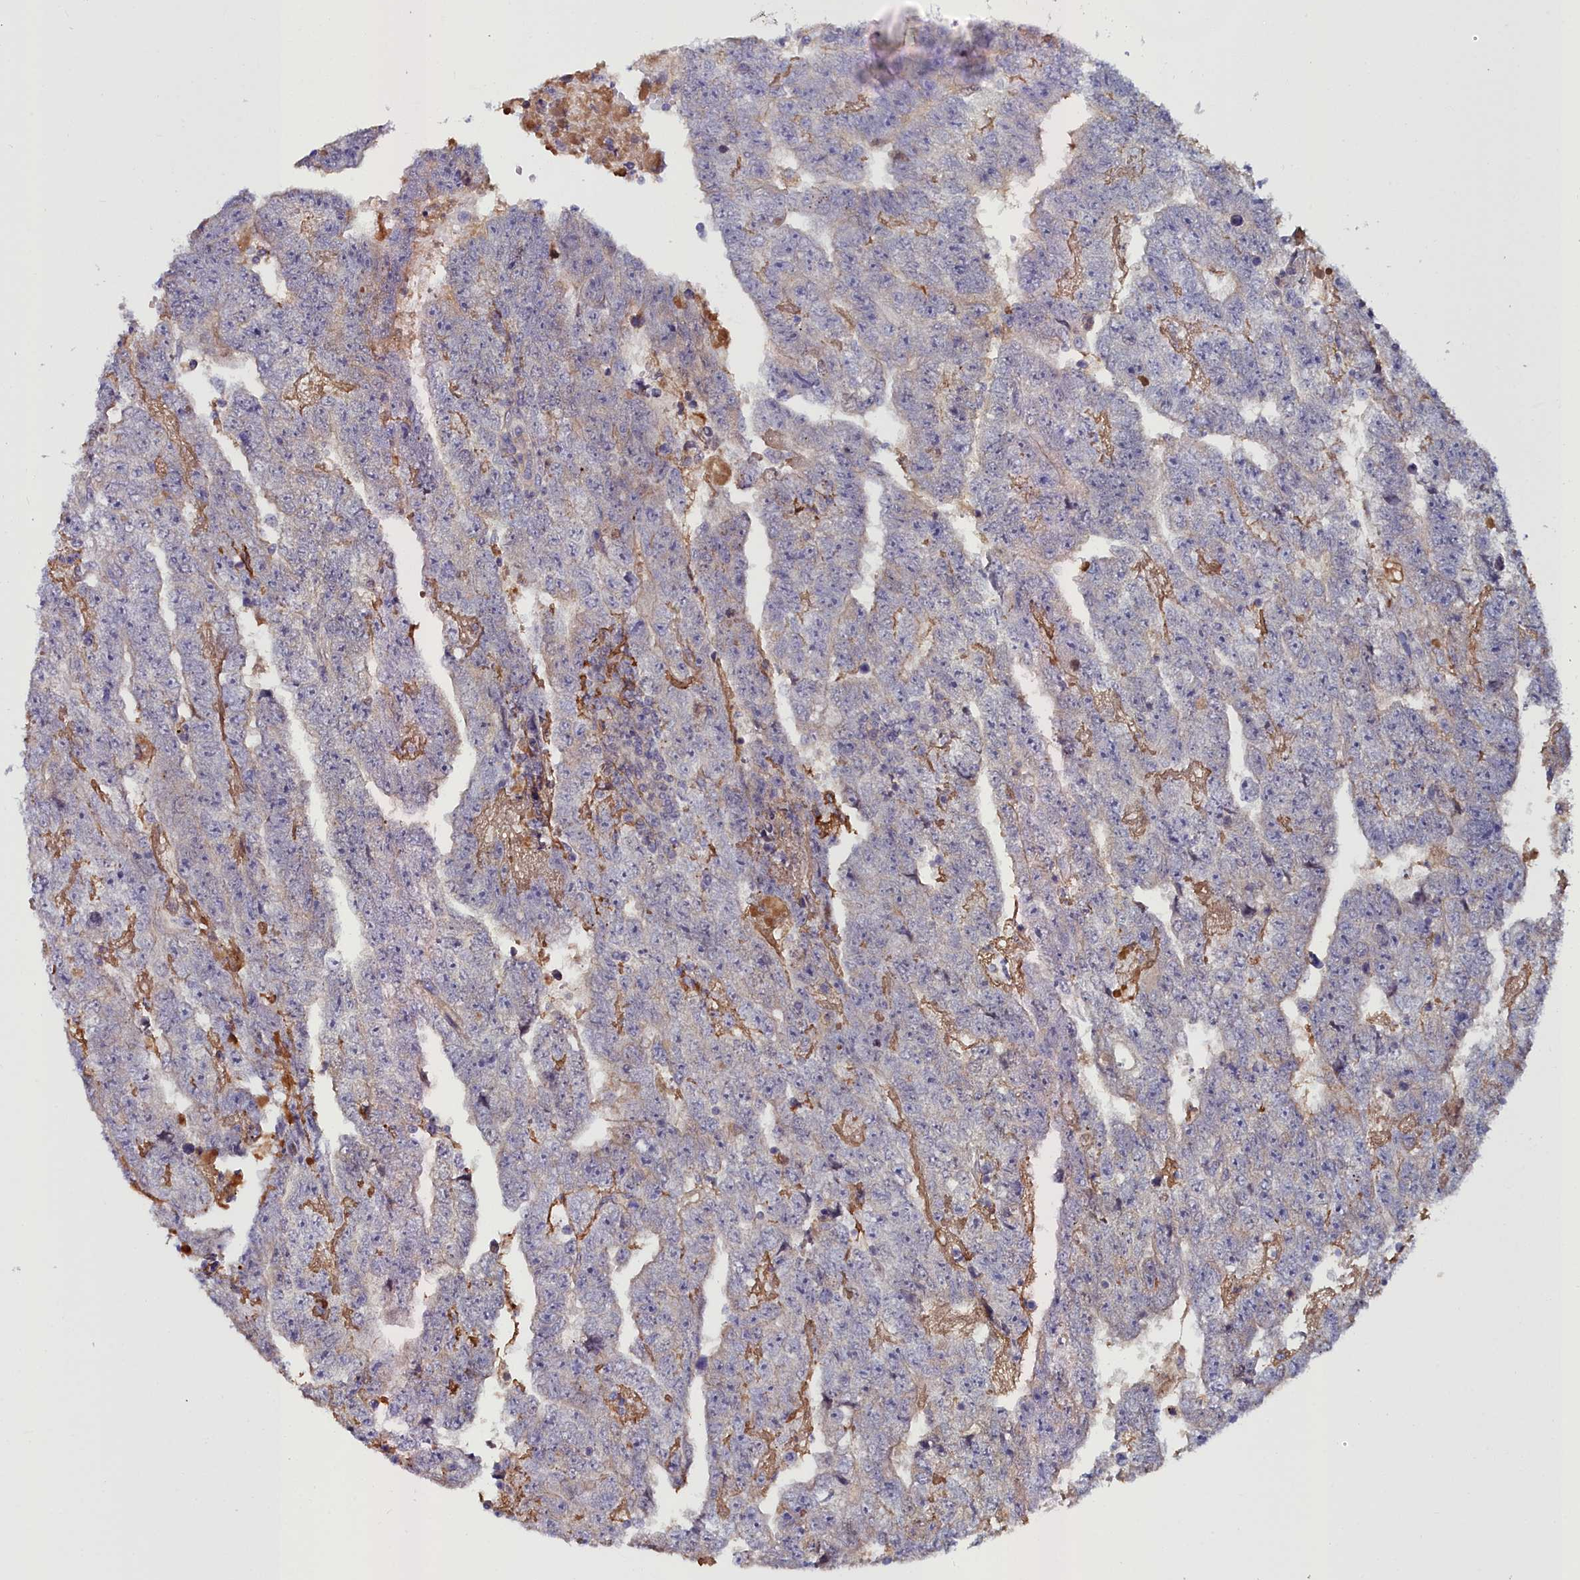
{"staining": {"intensity": "negative", "quantity": "none", "location": "none"}, "tissue": "testis cancer", "cell_type": "Tumor cells", "image_type": "cancer", "snomed": [{"axis": "morphology", "description": "Carcinoma, Embryonal, NOS"}, {"axis": "topography", "description": "Testis"}], "caption": "A histopathology image of human testis cancer (embryonal carcinoma) is negative for staining in tumor cells.", "gene": "KCTD18", "patient": {"sex": "male", "age": 25}}